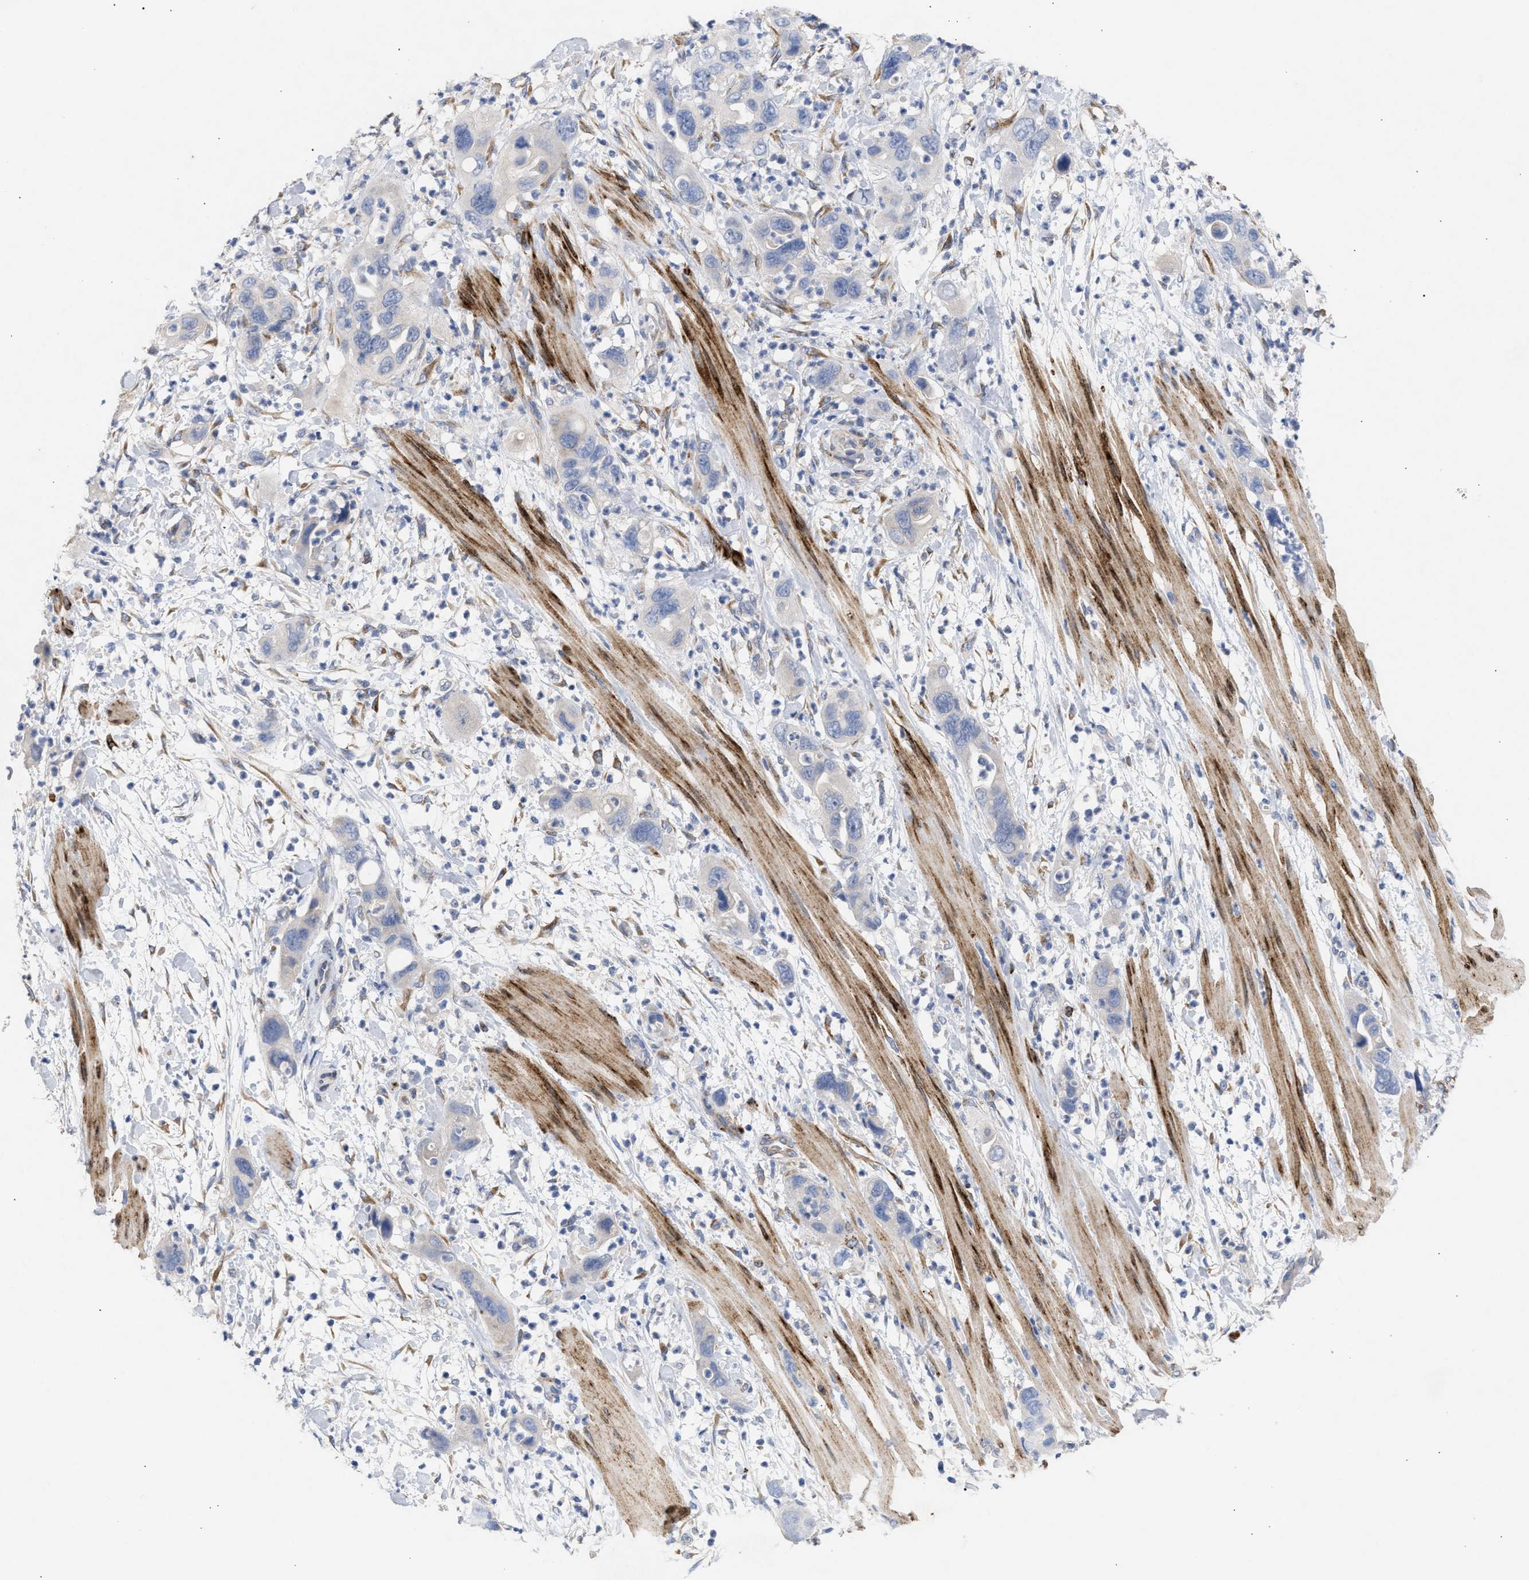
{"staining": {"intensity": "negative", "quantity": "none", "location": "none"}, "tissue": "pancreatic cancer", "cell_type": "Tumor cells", "image_type": "cancer", "snomed": [{"axis": "morphology", "description": "Adenocarcinoma, NOS"}, {"axis": "topography", "description": "Pancreas"}], "caption": "DAB immunohistochemical staining of pancreatic cancer (adenocarcinoma) reveals no significant expression in tumor cells.", "gene": "SELENOM", "patient": {"sex": "female", "age": 71}}